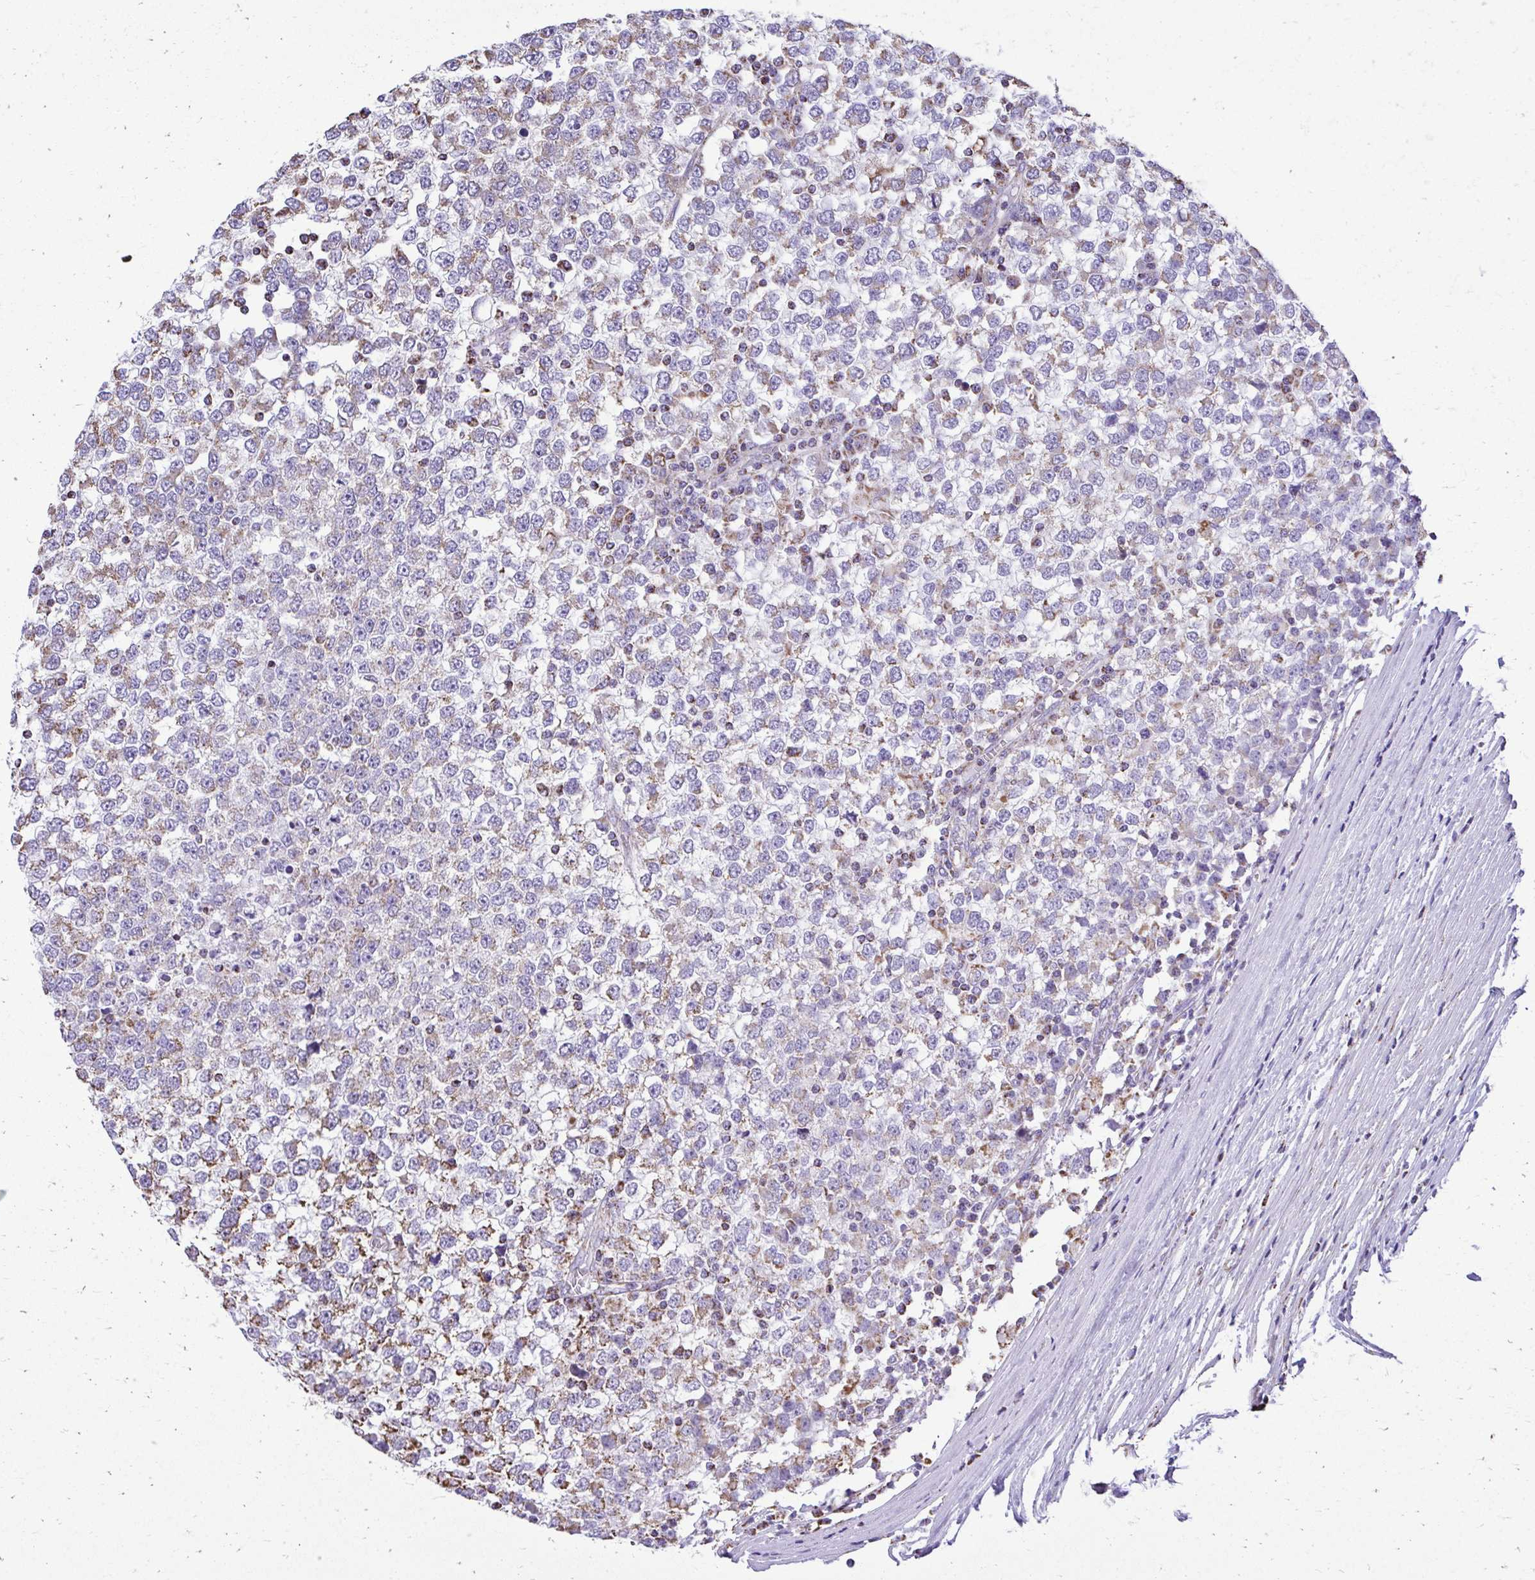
{"staining": {"intensity": "weak", "quantity": "25%-75%", "location": "cytoplasmic/membranous"}, "tissue": "testis cancer", "cell_type": "Tumor cells", "image_type": "cancer", "snomed": [{"axis": "morphology", "description": "Seminoma, NOS"}, {"axis": "topography", "description": "Testis"}], "caption": "Human testis cancer stained with a protein marker exhibits weak staining in tumor cells.", "gene": "MPZL2", "patient": {"sex": "male", "age": 65}}